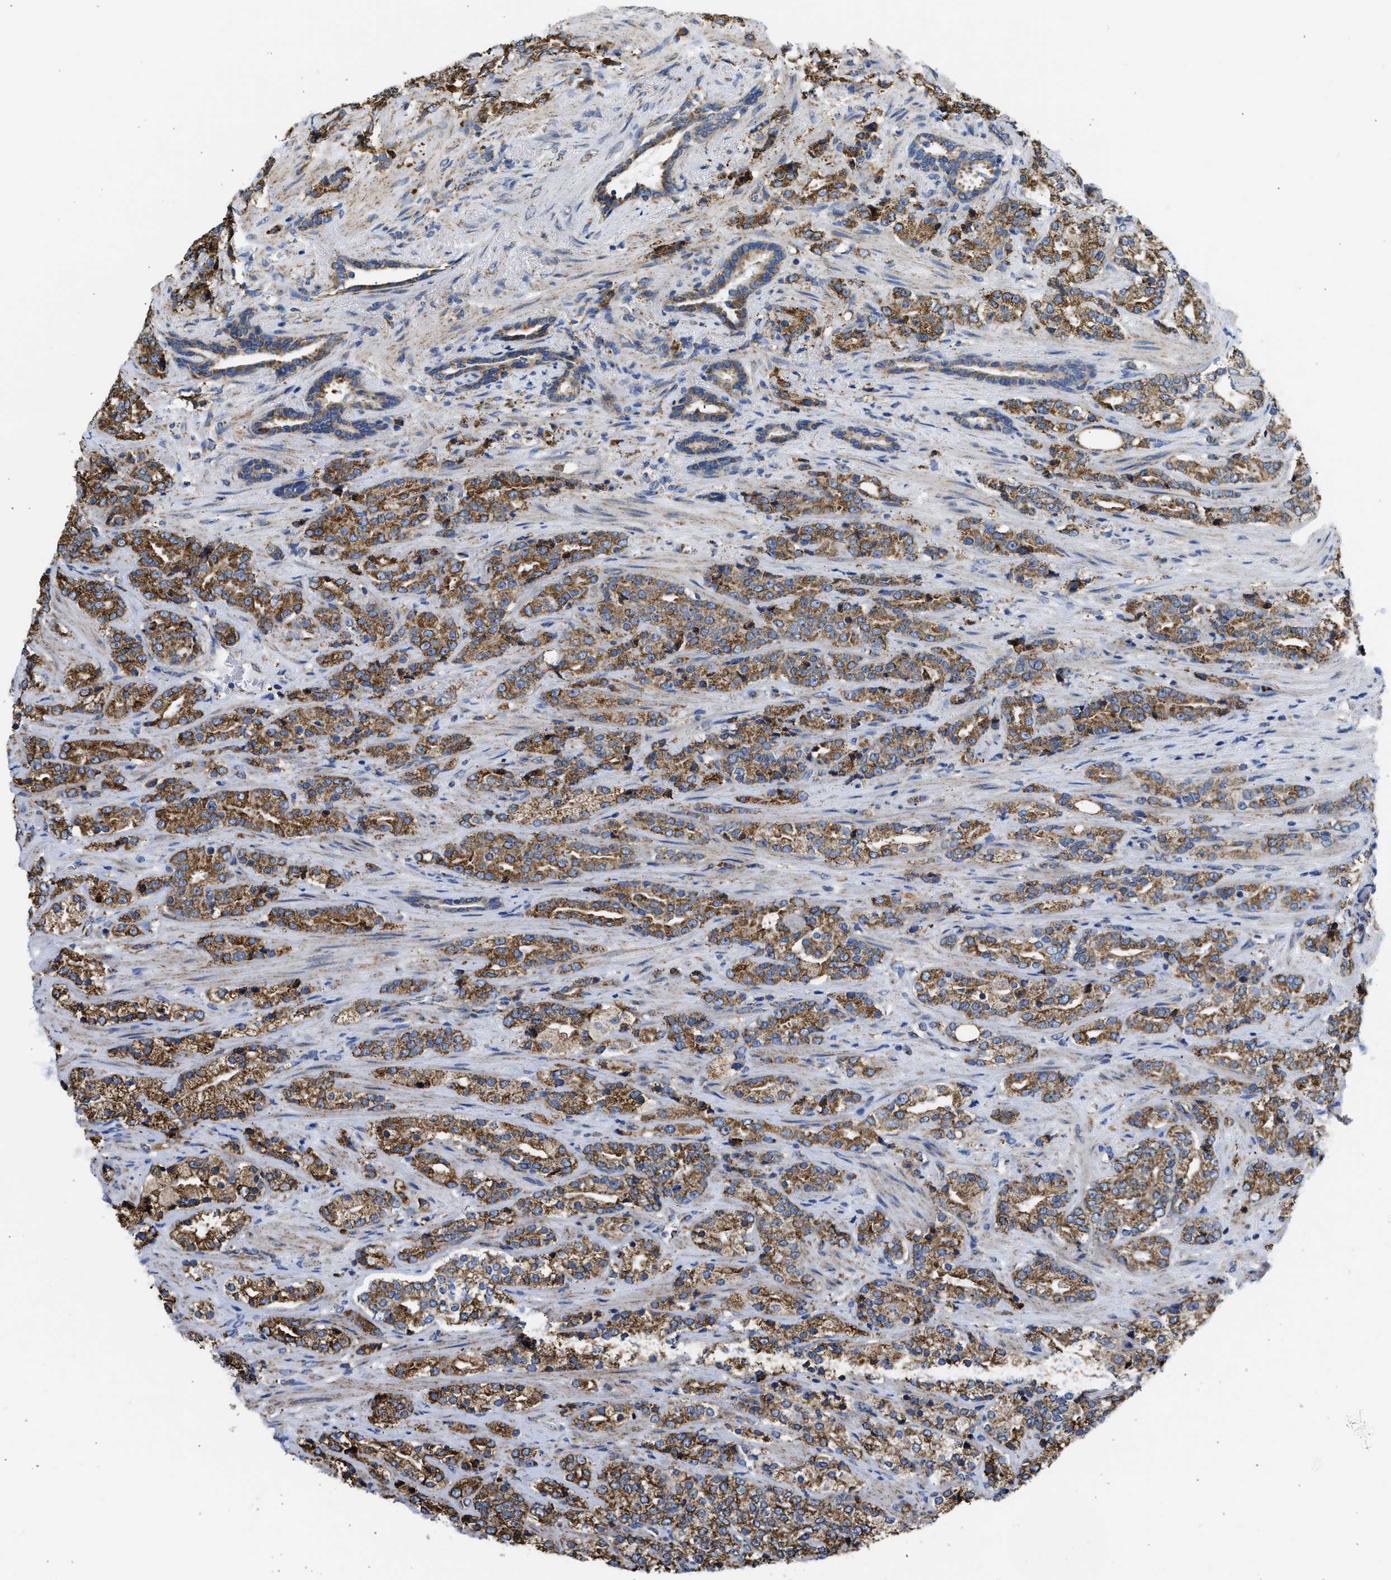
{"staining": {"intensity": "moderate", "quantity": ">75%", "location": "cytoplasmic/membranous"}, "tissue": "prostate cancer", "cell_type": "Tumor cells", "image_type": "cancer", "snomed": [{"axis": "morphology", "description": "Adenocarcinoma, High grade"}, {"axis": "topography", "description": "Prostate"}], "caption": "About >75% of tumor cells in human prostate high-grade adenocarcinoma exhibit moderate cytoplasmic/membranous protein positivity as visualized by brown immunohistochemical staining.", "gene": "CYCS", "patient": {"sex": "male", "age": 71}}